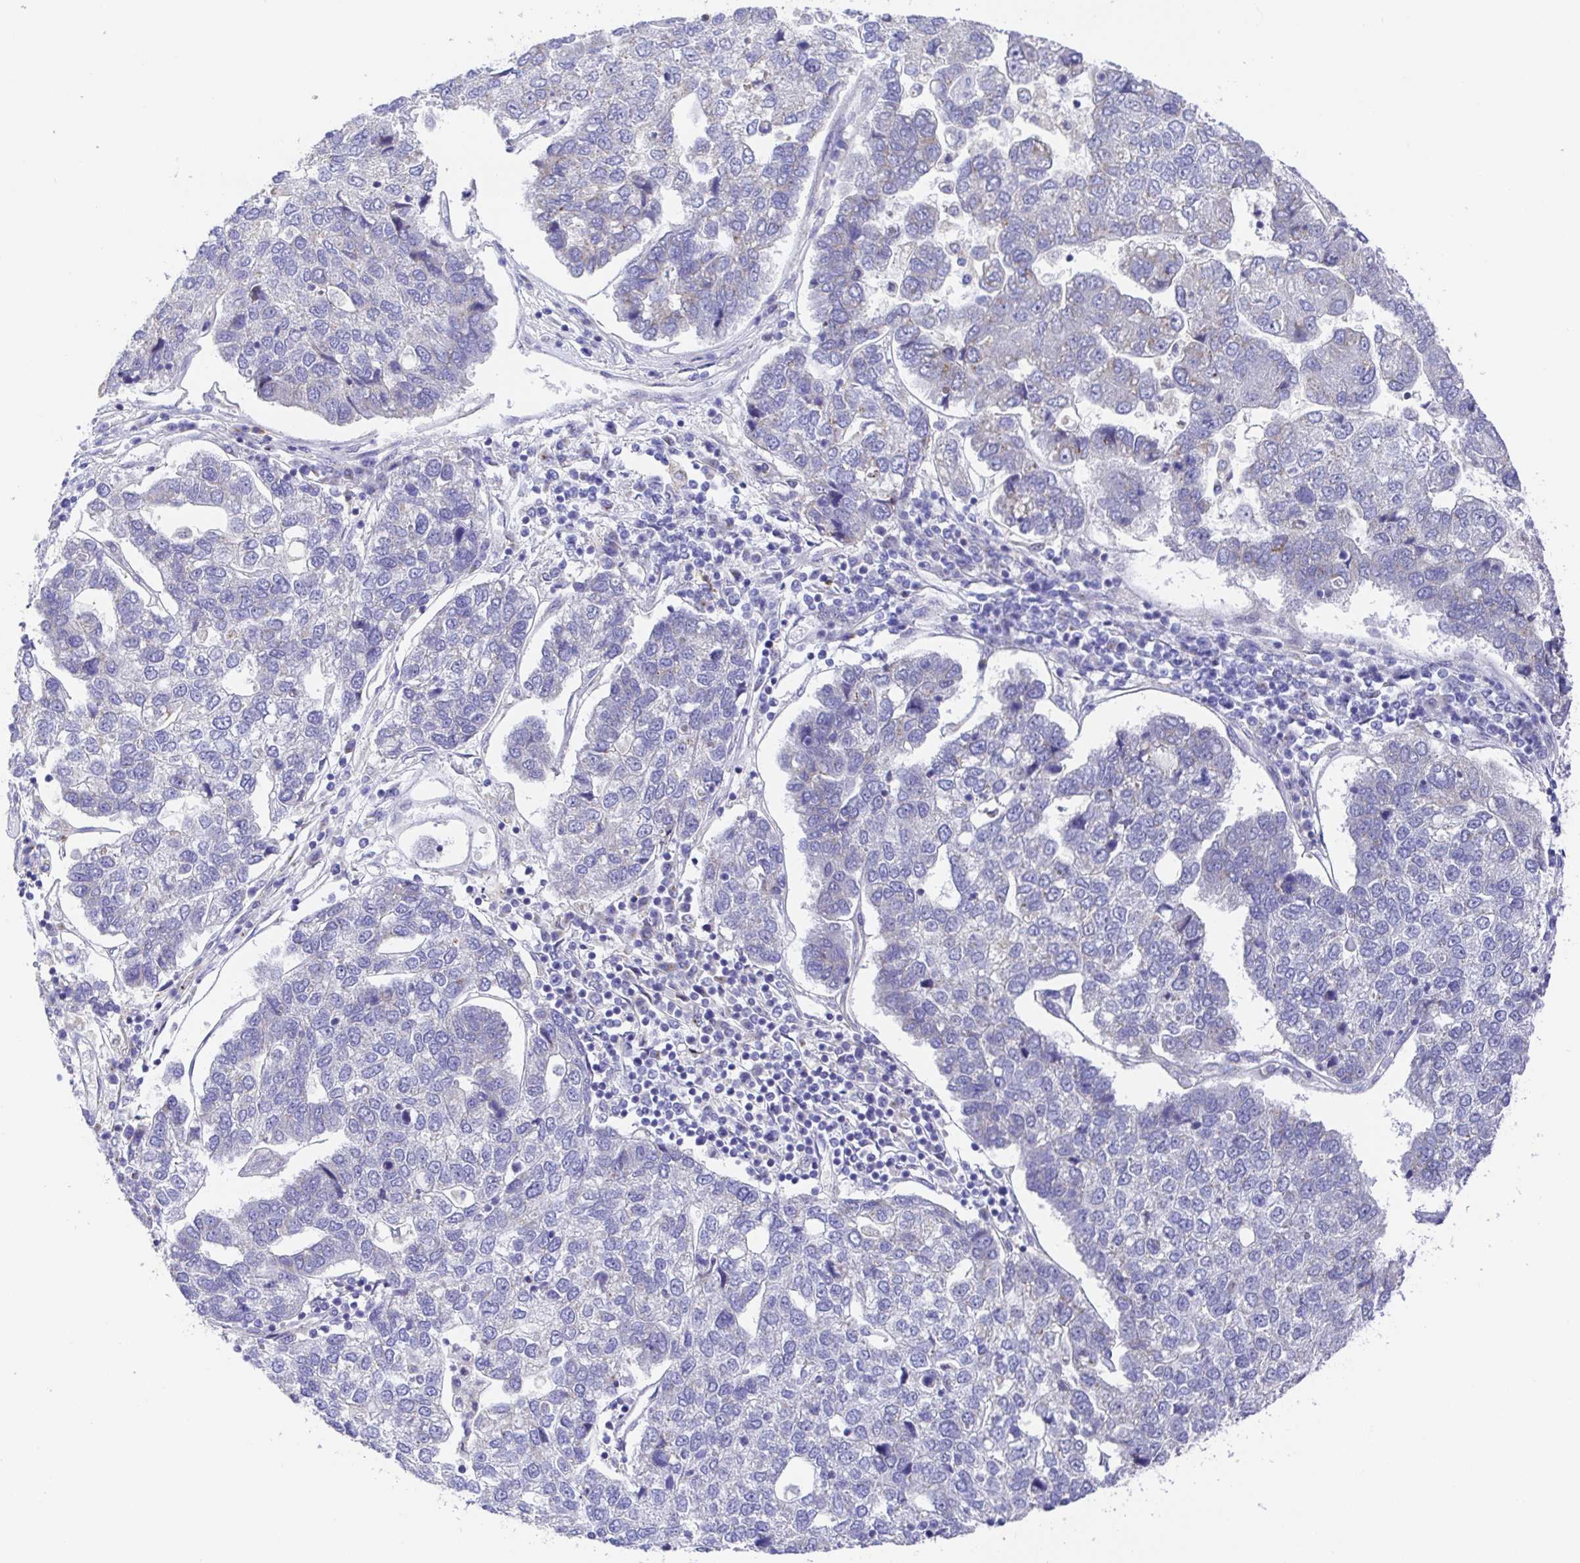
{"staining": {"intensity": "negative", "quantity": "none", "location": "none"}, "tissue": "pancreatic cancer", "cell_type": "Tumor cells", "image_type": "cancer", "snomed": [{"axis": "morphology", "description": "Adenocarcinoma, NOS"}, {"axis": "topography", "description": "Pancreas"}], "caption": "Immunohistochemical staining of pancreatic cancer (adenocarcinoma) reveals no significant expression in tumor cells.", "gene": "GOLGA1", "patient": {"sex": "female", "age": 61}}